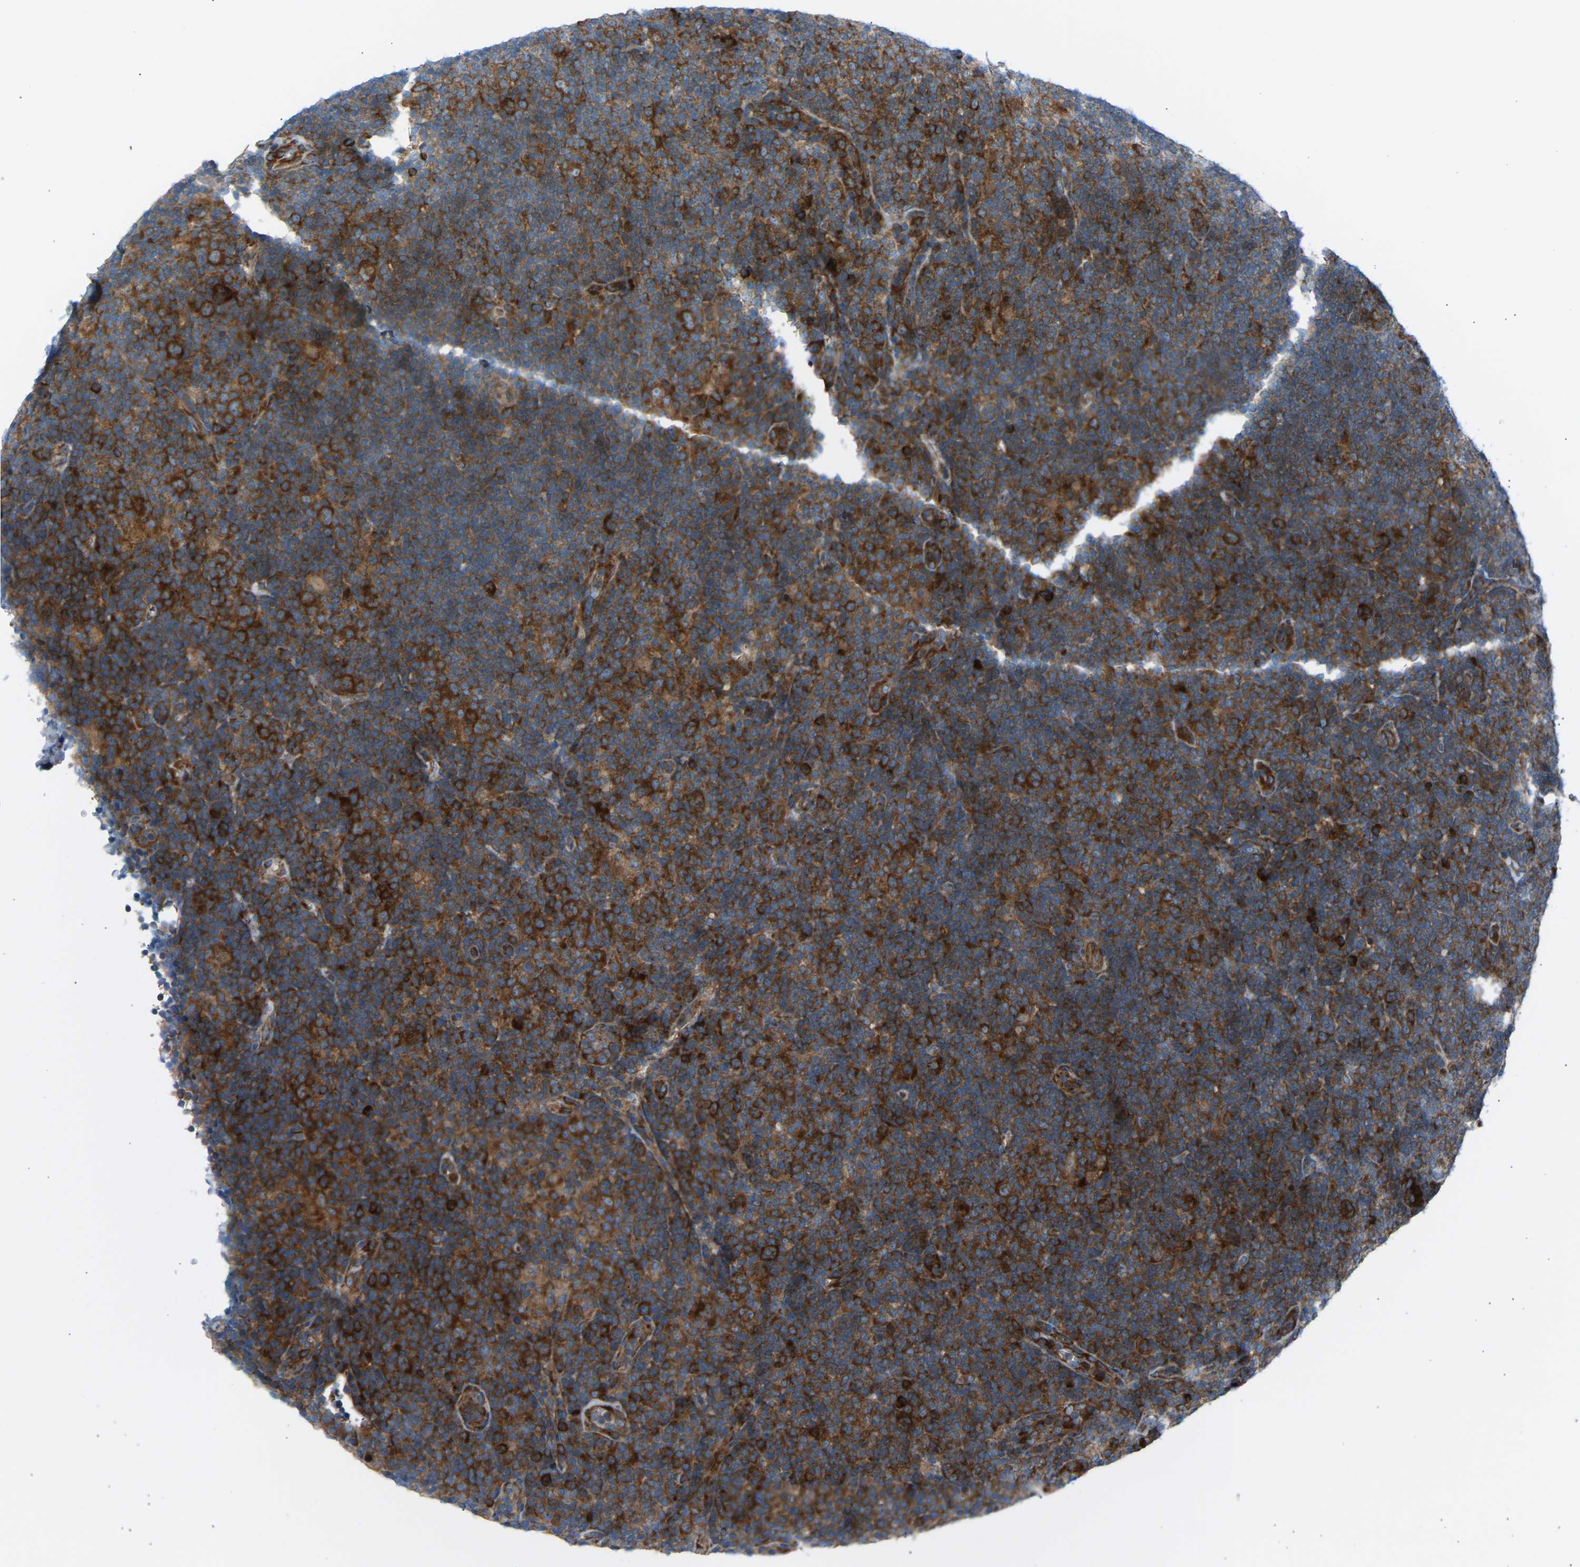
{"staining": {"intensity": "strong", "quantity": ">75%", "location": "cytoplasmic/membranous"}, "tissue": "lymphoma", "cell_type": "Tumor cells", "image_type": "cancer", "snomed": [{"axis": "morphology", "description": "Hodgkin's disease, NOS"}, {"axis": "topography", "description": "Lymph node"}], "caption": "High-magnification brightfield microscopy of Hodgkin's disease stained with DAB (brown) and counterstained with hematoxylin (blue). tumor cells exhibit strong cytoplasmic/membranous expression is present in approximately>75% of cells. (Brightfield microscopy of DAB IHC at high magnification).", "gene": "VPS41", "patient": {"sex": "female", "age": 57}}